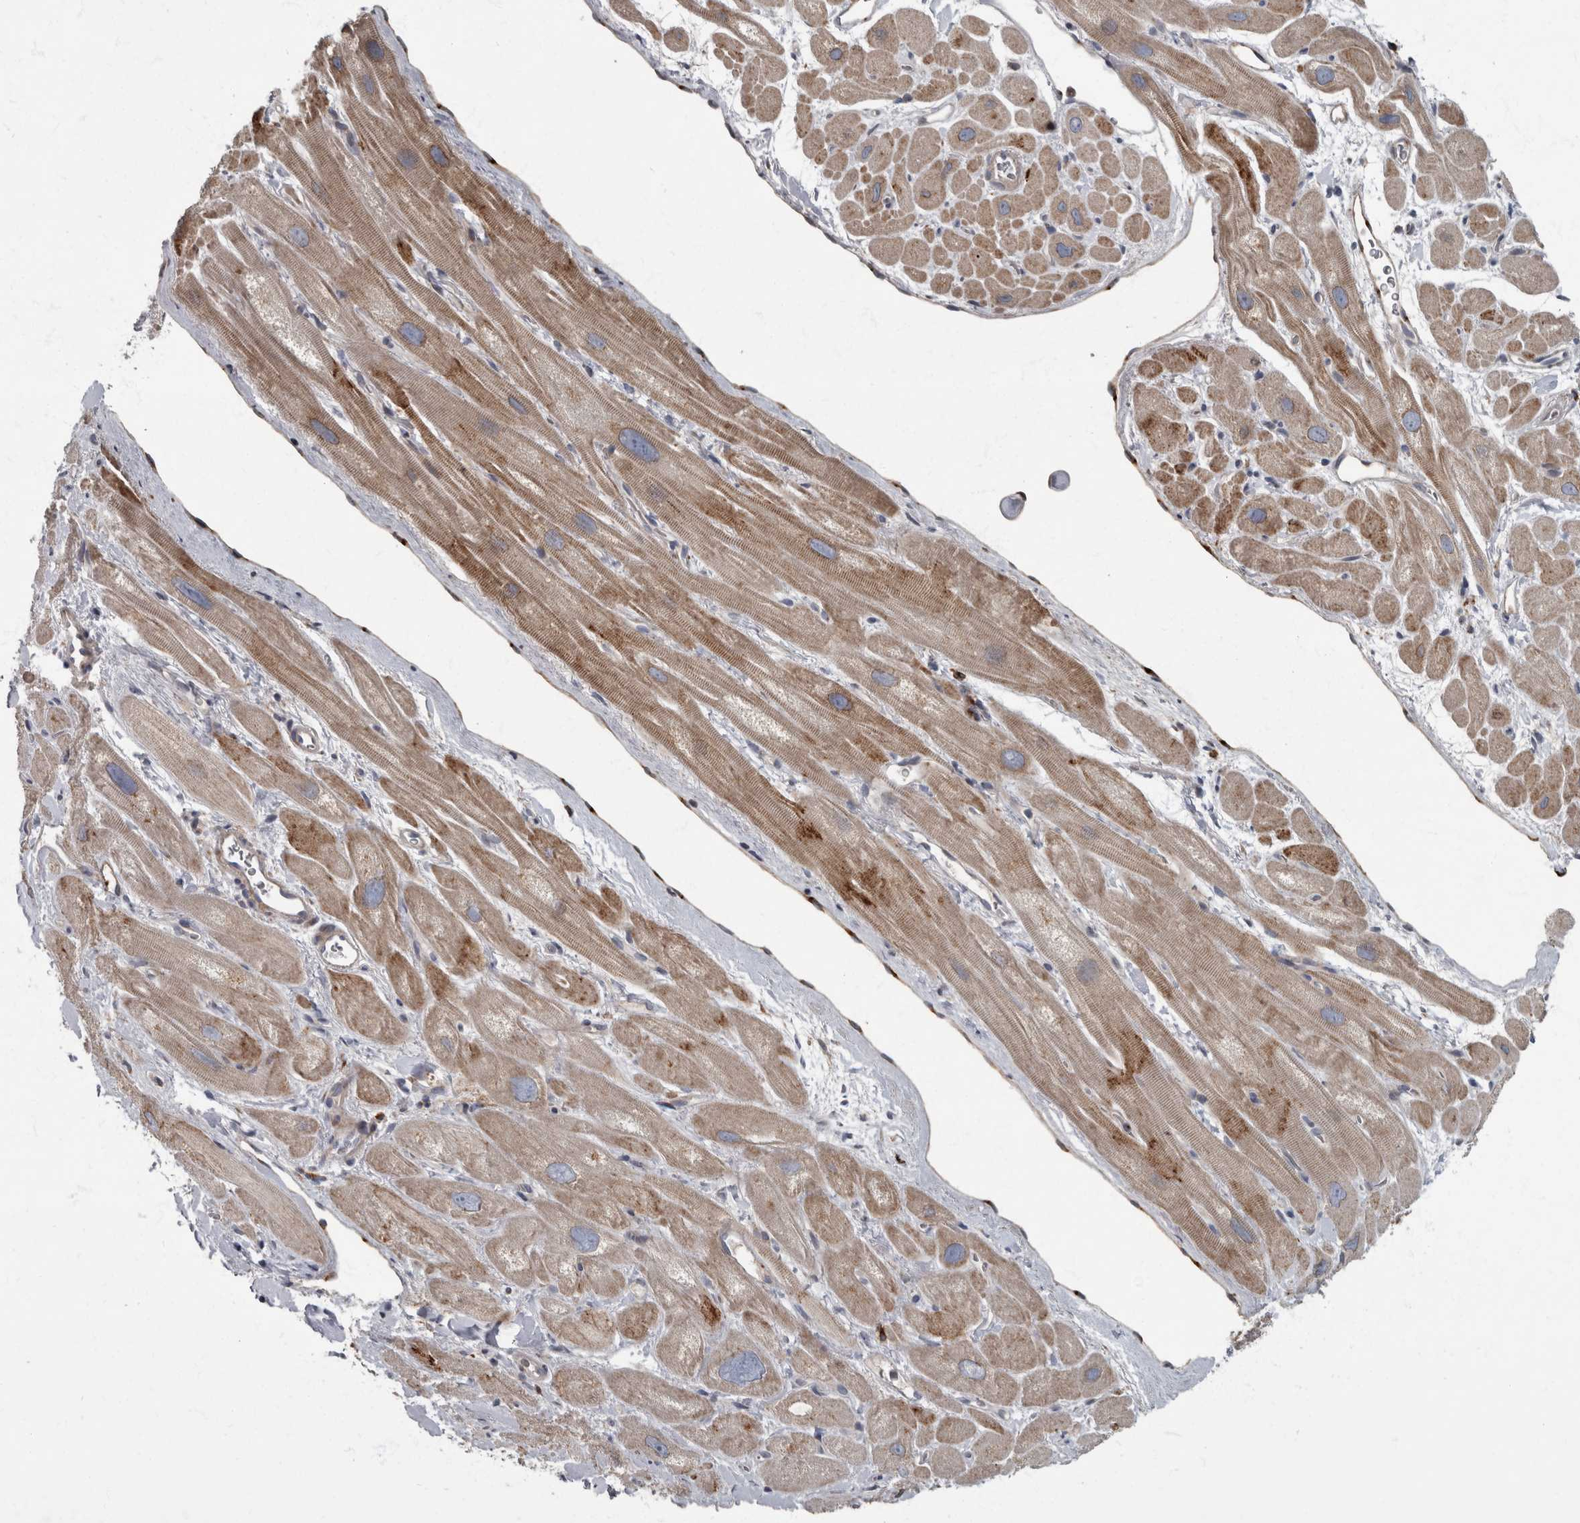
{"staining": {"intensity": "moderate", "quantity": "25%-75%", "location": "cytoplasmic/membranous"}, "tissue": "heart muscle", "cell_type": "Cardiomyocytes", "image_type": "normal", "snomed": [{"axis": "morphology", "description": "Normal tissue, NOS"}, {"axis": "topography", "description": "Heart"}], "caption": "Heart muscle was stained to show a protein in brown. There is medium levels of moderate cytoplasmic/membranous positivity in about 25%-75% of cardiomyocytes. The protein of interest is shown in brown color, while the nuclei are stained blue.", "gene": "CDC42BPG", "patient": {"sex": "male", "age": 49}}